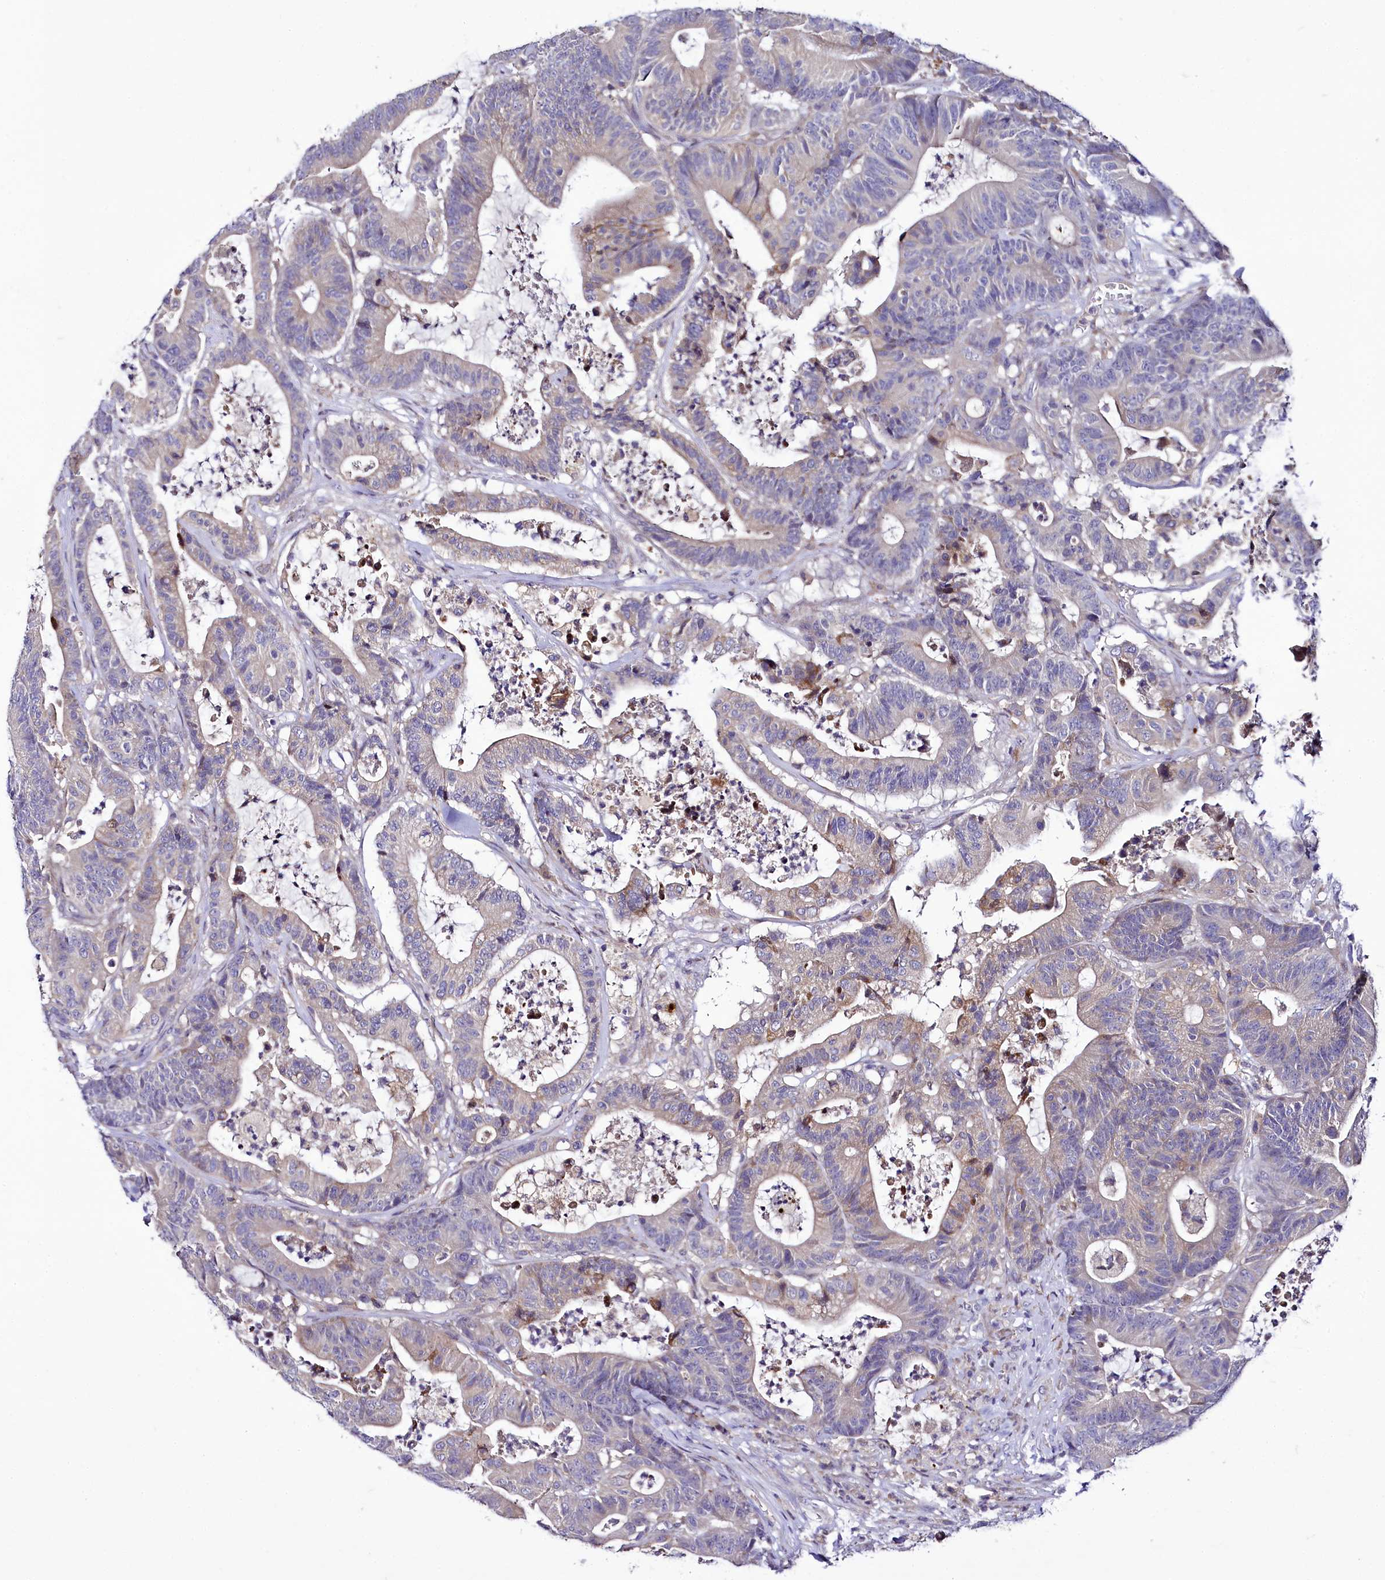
{"staining": {"intensity": "weak", "quantity": "<25%", "location": "cytoplasmic/membranous"}, "tissue": "colorectal cancer", "cell_type": "Tumor cells", "image_type": "cancer", "snomed": [{"axis": "morphology", "description": "Adenocarcinoma, NOS"}, {"axis": "topography", "description": "Colon"}], "caption": "Tumor cells show no significant expression in colorectal cancer. (Stains: DAB IHC with hematoxylin counter stain, Microscopy: brightfield microscopy at high magnification).", "gene": "ZC3H12C", "patient": {"sex": "female", "age": 84}}